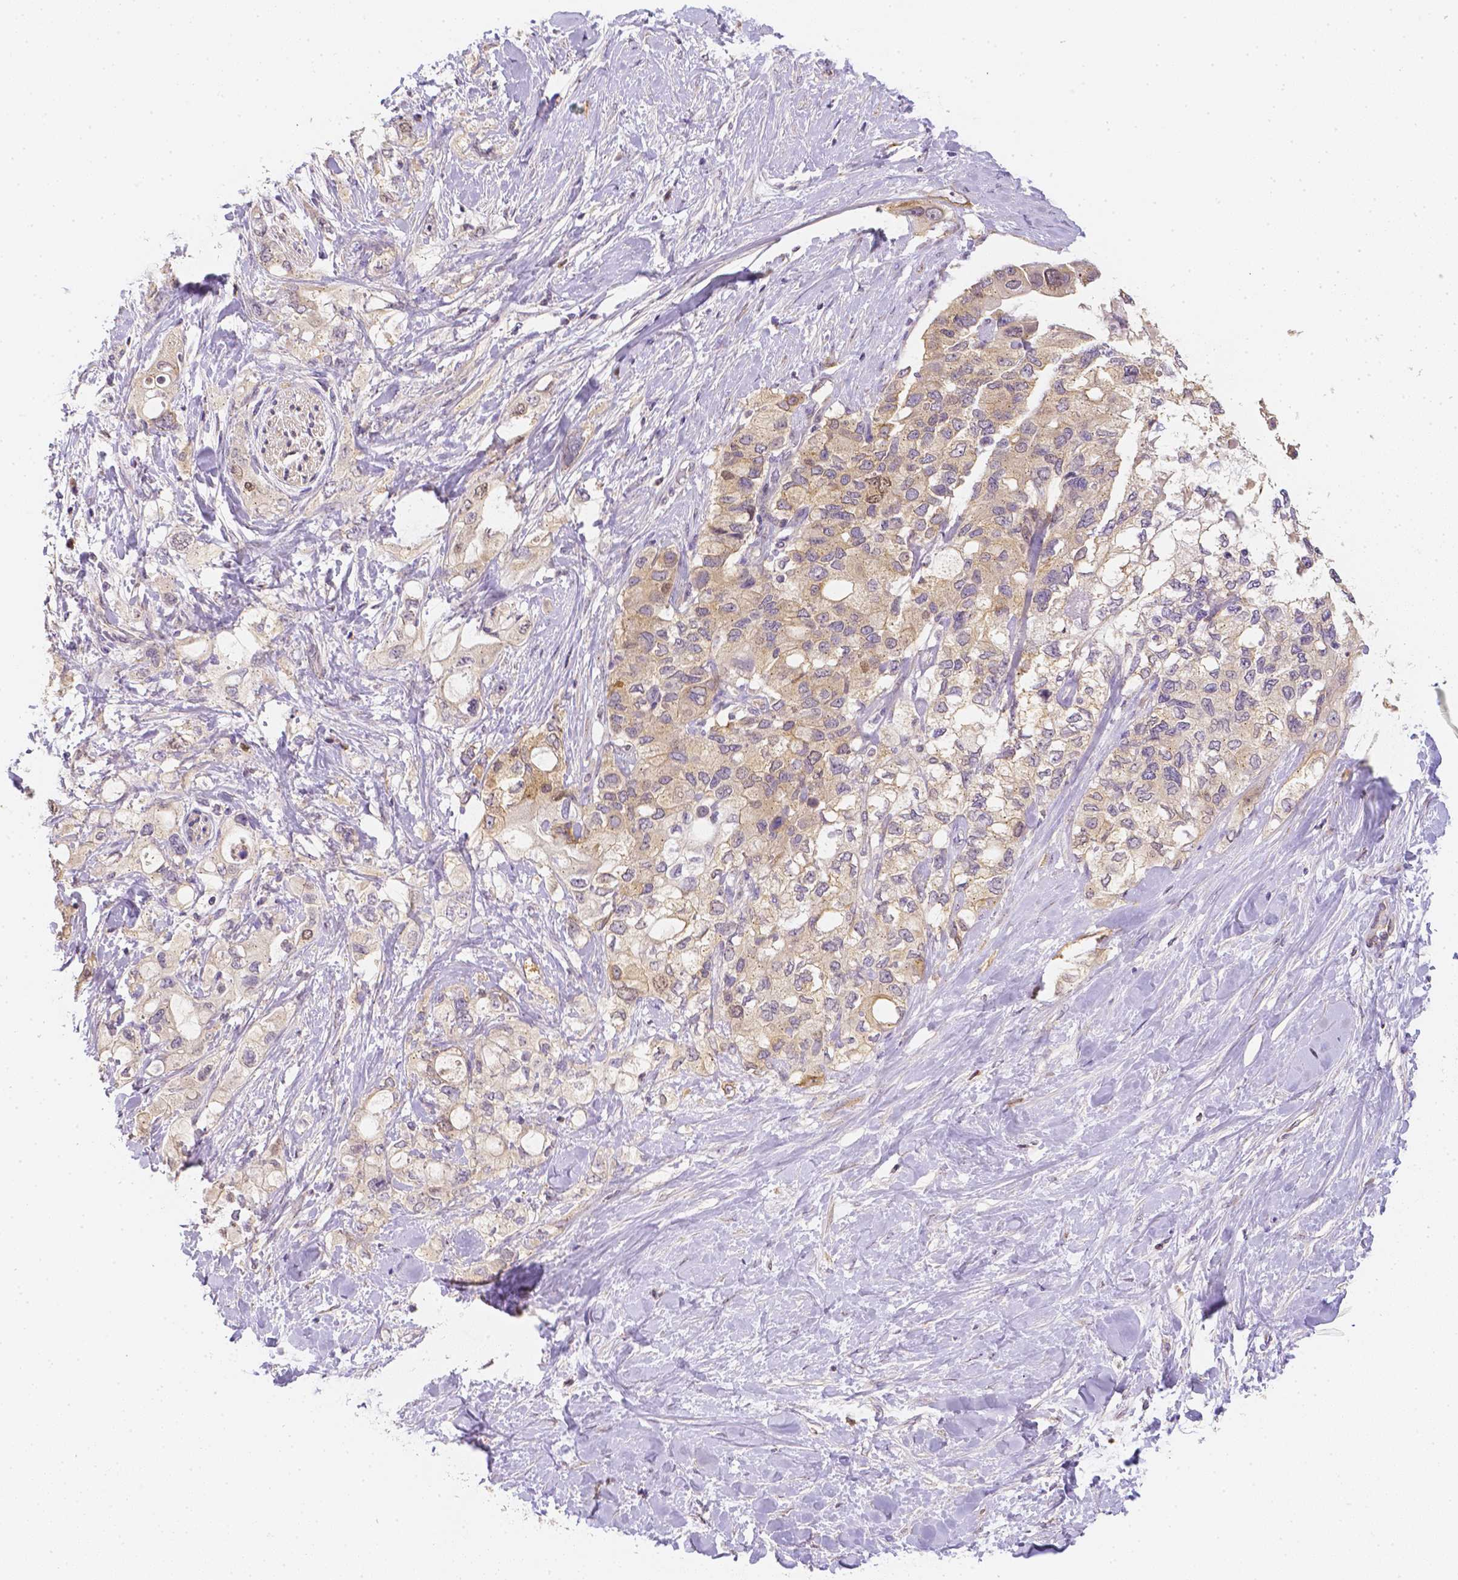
{"staining": {"intensity": "weak", "quantity": "25%-75%", "location": "cytoplasmic/membranous"}, "tissue": "pancreatic cancer", "cell_type": "Tumor cells", "image_type": "cancer", "snomed": [{"axis": "morphology", "description": "Adenocarcinoma, NOS"}, {"axis": "topography", "description": "Pancreas"}], "caption": "A brown stain labels weak cytoplasmic/membranous positivity of a protein in human adenocarcinoma (pancreatic) tumor cells.", "gene": "C10orf67", "patient": {"sex": "female", "age": 56}}